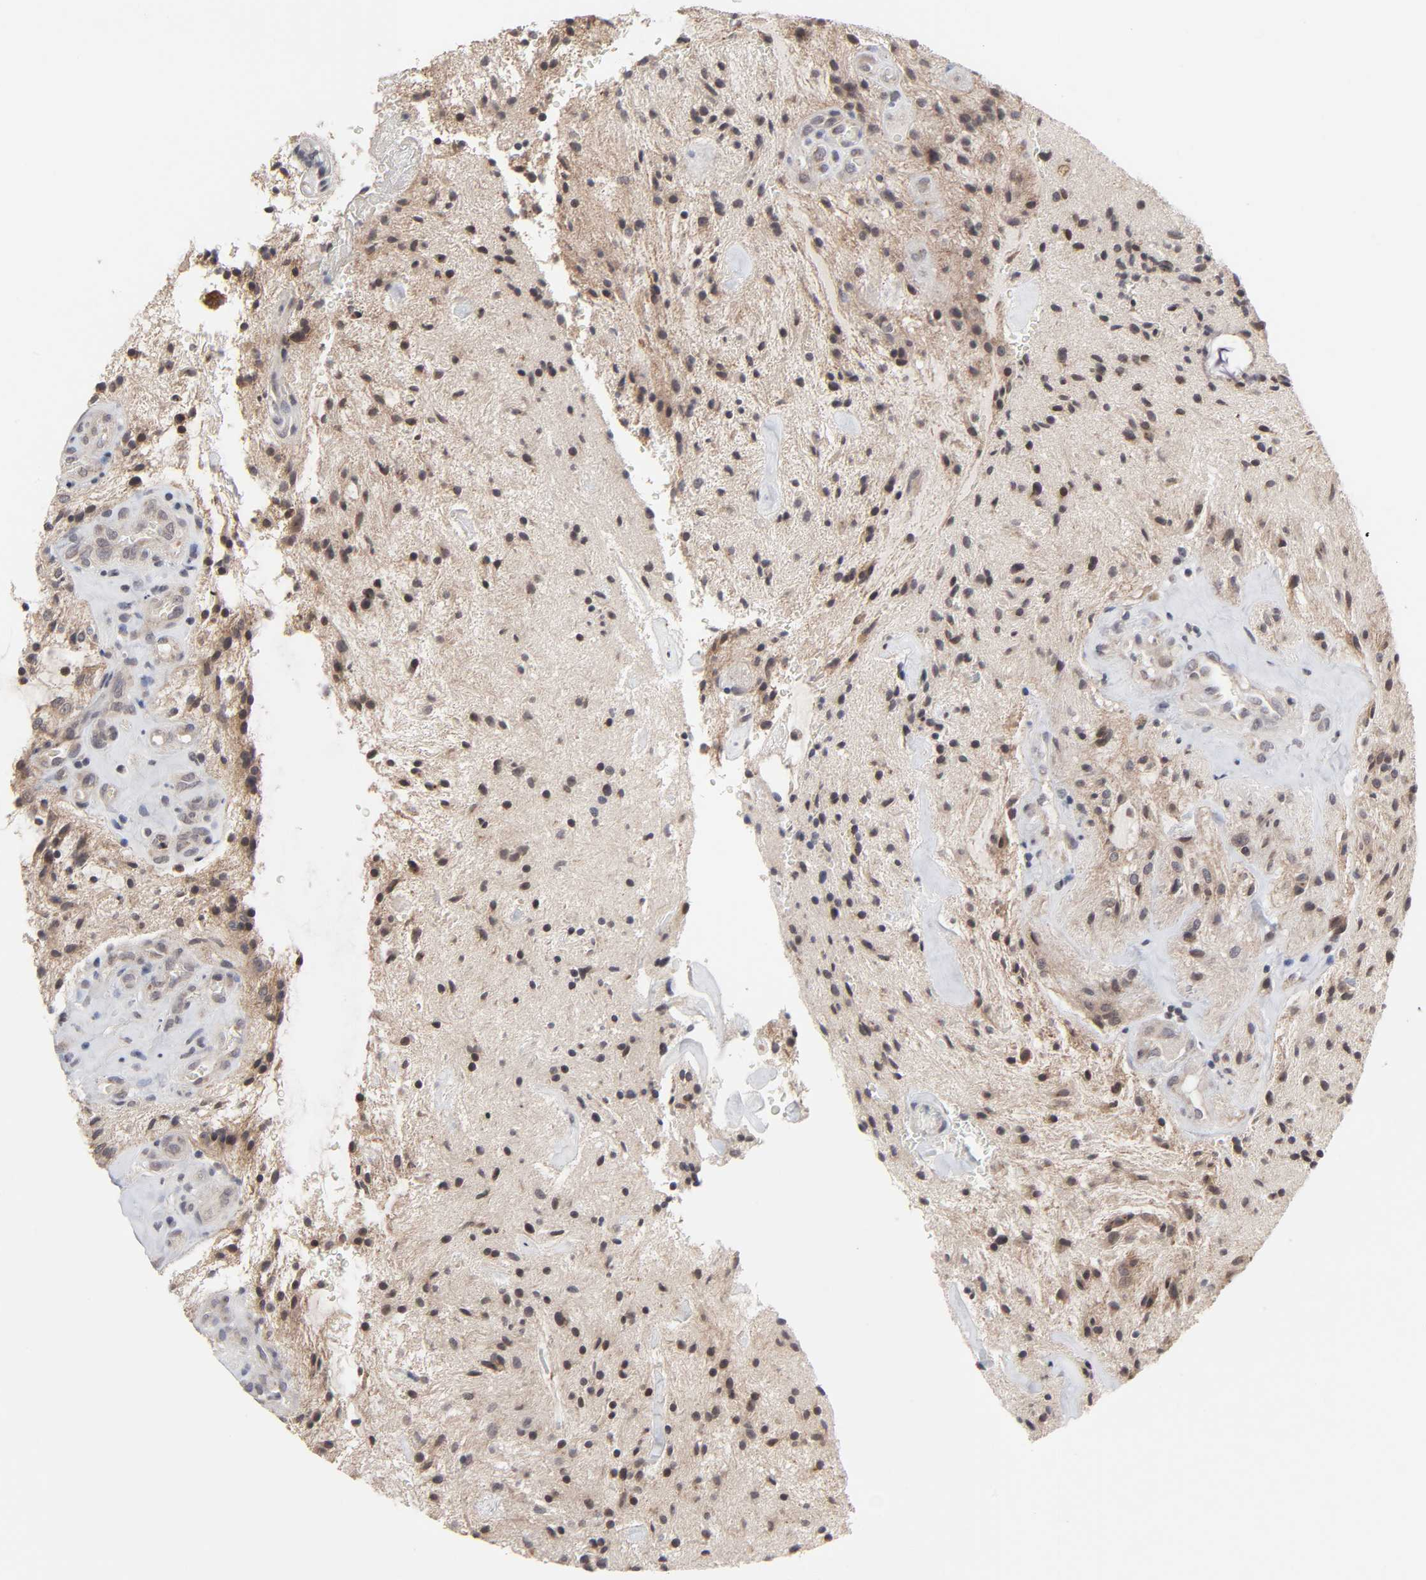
{"staining": {"intensity": "moderate", "quantity": "25%-75%", "location": "cytoplasmic/membranous"}, "tissue": "glioma", "cell_type": "Tumor cells", "image_type": "cancer", "snomed": [{"axis": "morphology", "description": "Glioma, malignant, NOS"}, {"axis": "topography", "description": "Cerebellum"}], "caption": "Protein staining of glioma (malignant) tissue displays moderate cytoplasmic/membranous positivity in approximately 25%-75% of tumor cells. (DAB IHC, brown staining for protein, blue staining for nuclei).", "gene": "AUH", "patient": {"sex": "female", "age": 10}}